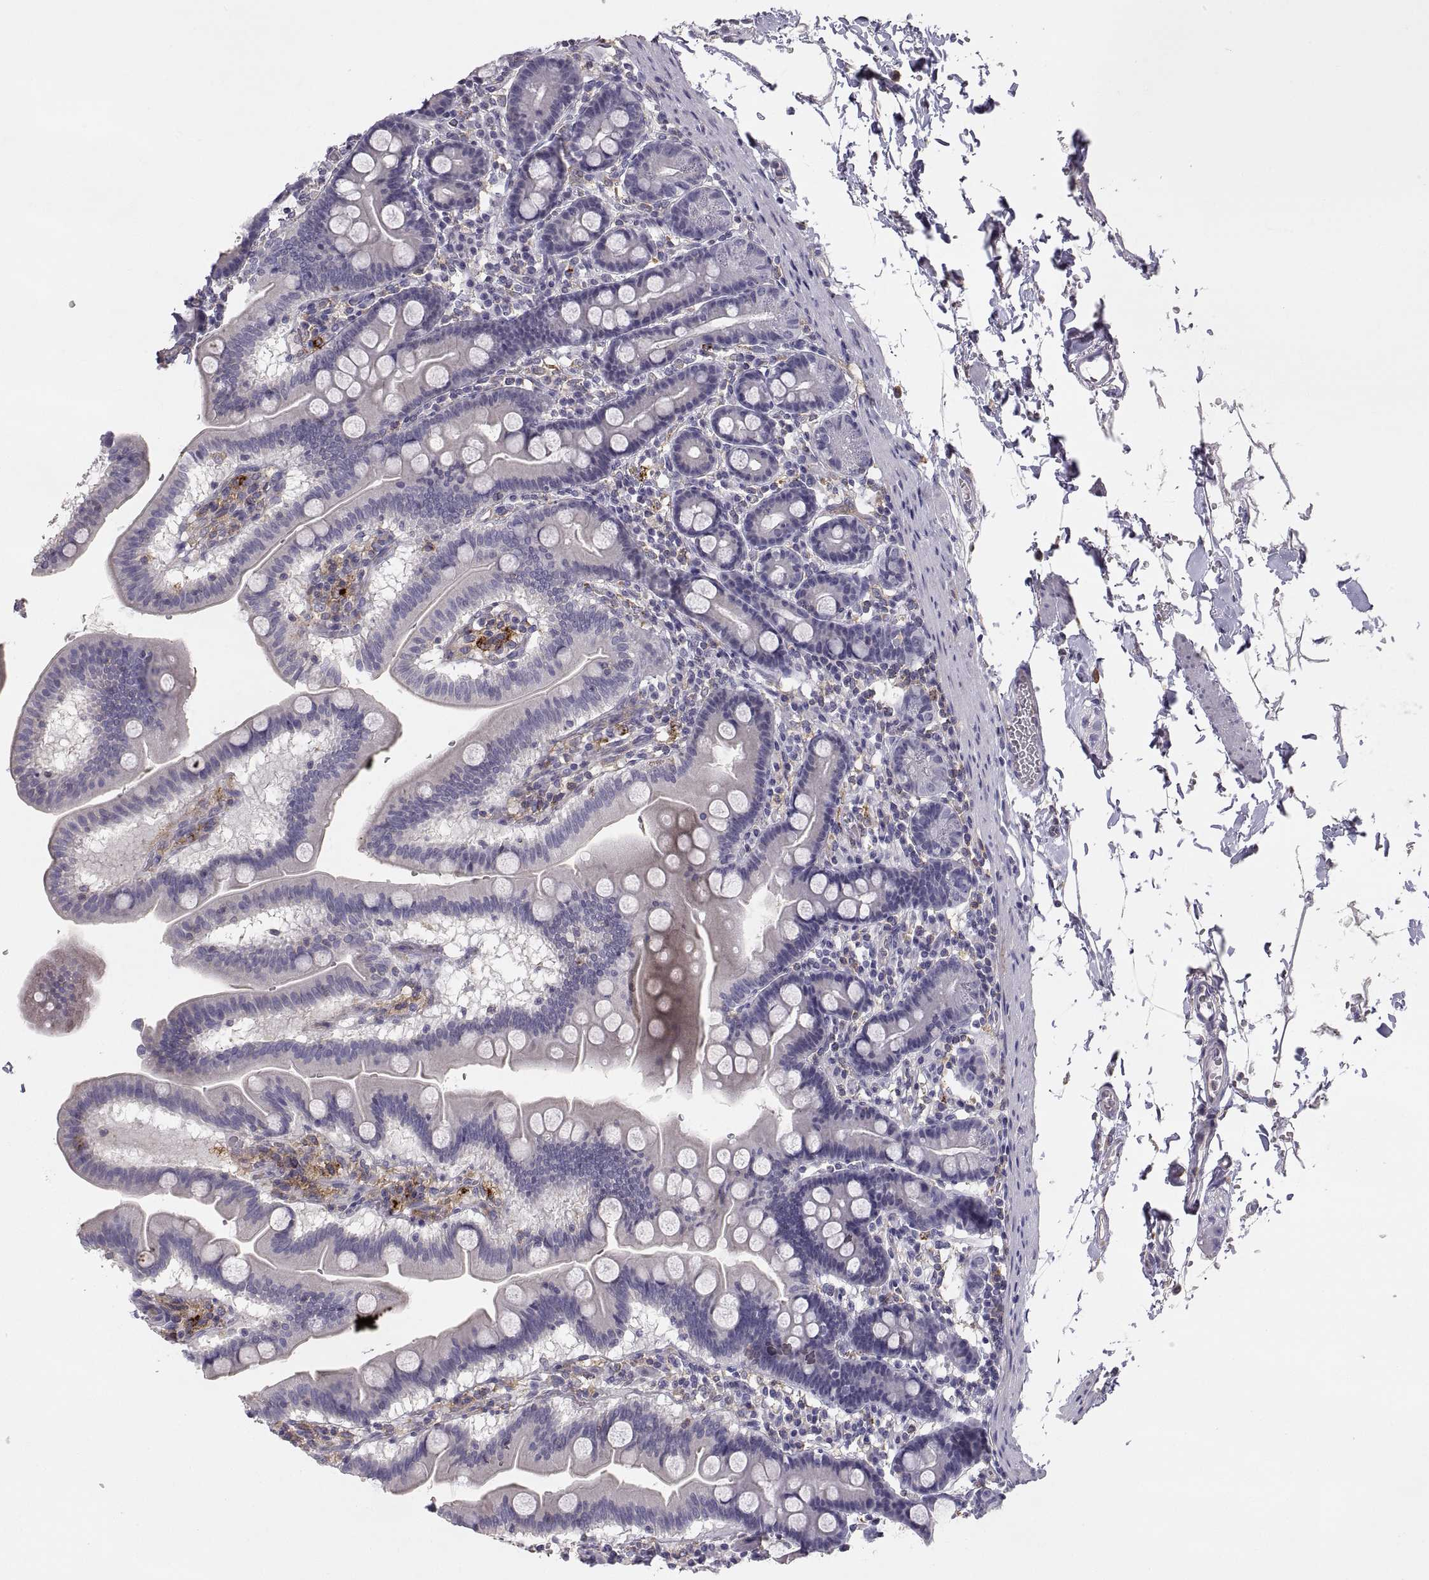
{"staining": {"intensity": "negative", "quantity": "none", "location": "none"}, "tissue": "duodenum", "cell_type": "Glandular cells", "image_type": "normal", "snomed": [{"axis": "morphology", "description": "Normal tissue, NOS"}, {"axis": "topography", "description": "Duodenum"}], "caption": "Immunohistochemical staining of benign human duodenum demonstrates no significant staining in glandular cells. The staining was performed using DAB to visualize the protein expression in brown, while the nuclei were stained in blue with hematoxylin (Magnification: 20x).", "gene": "RALB", "patient": {"sex": "male", "age": 59}}